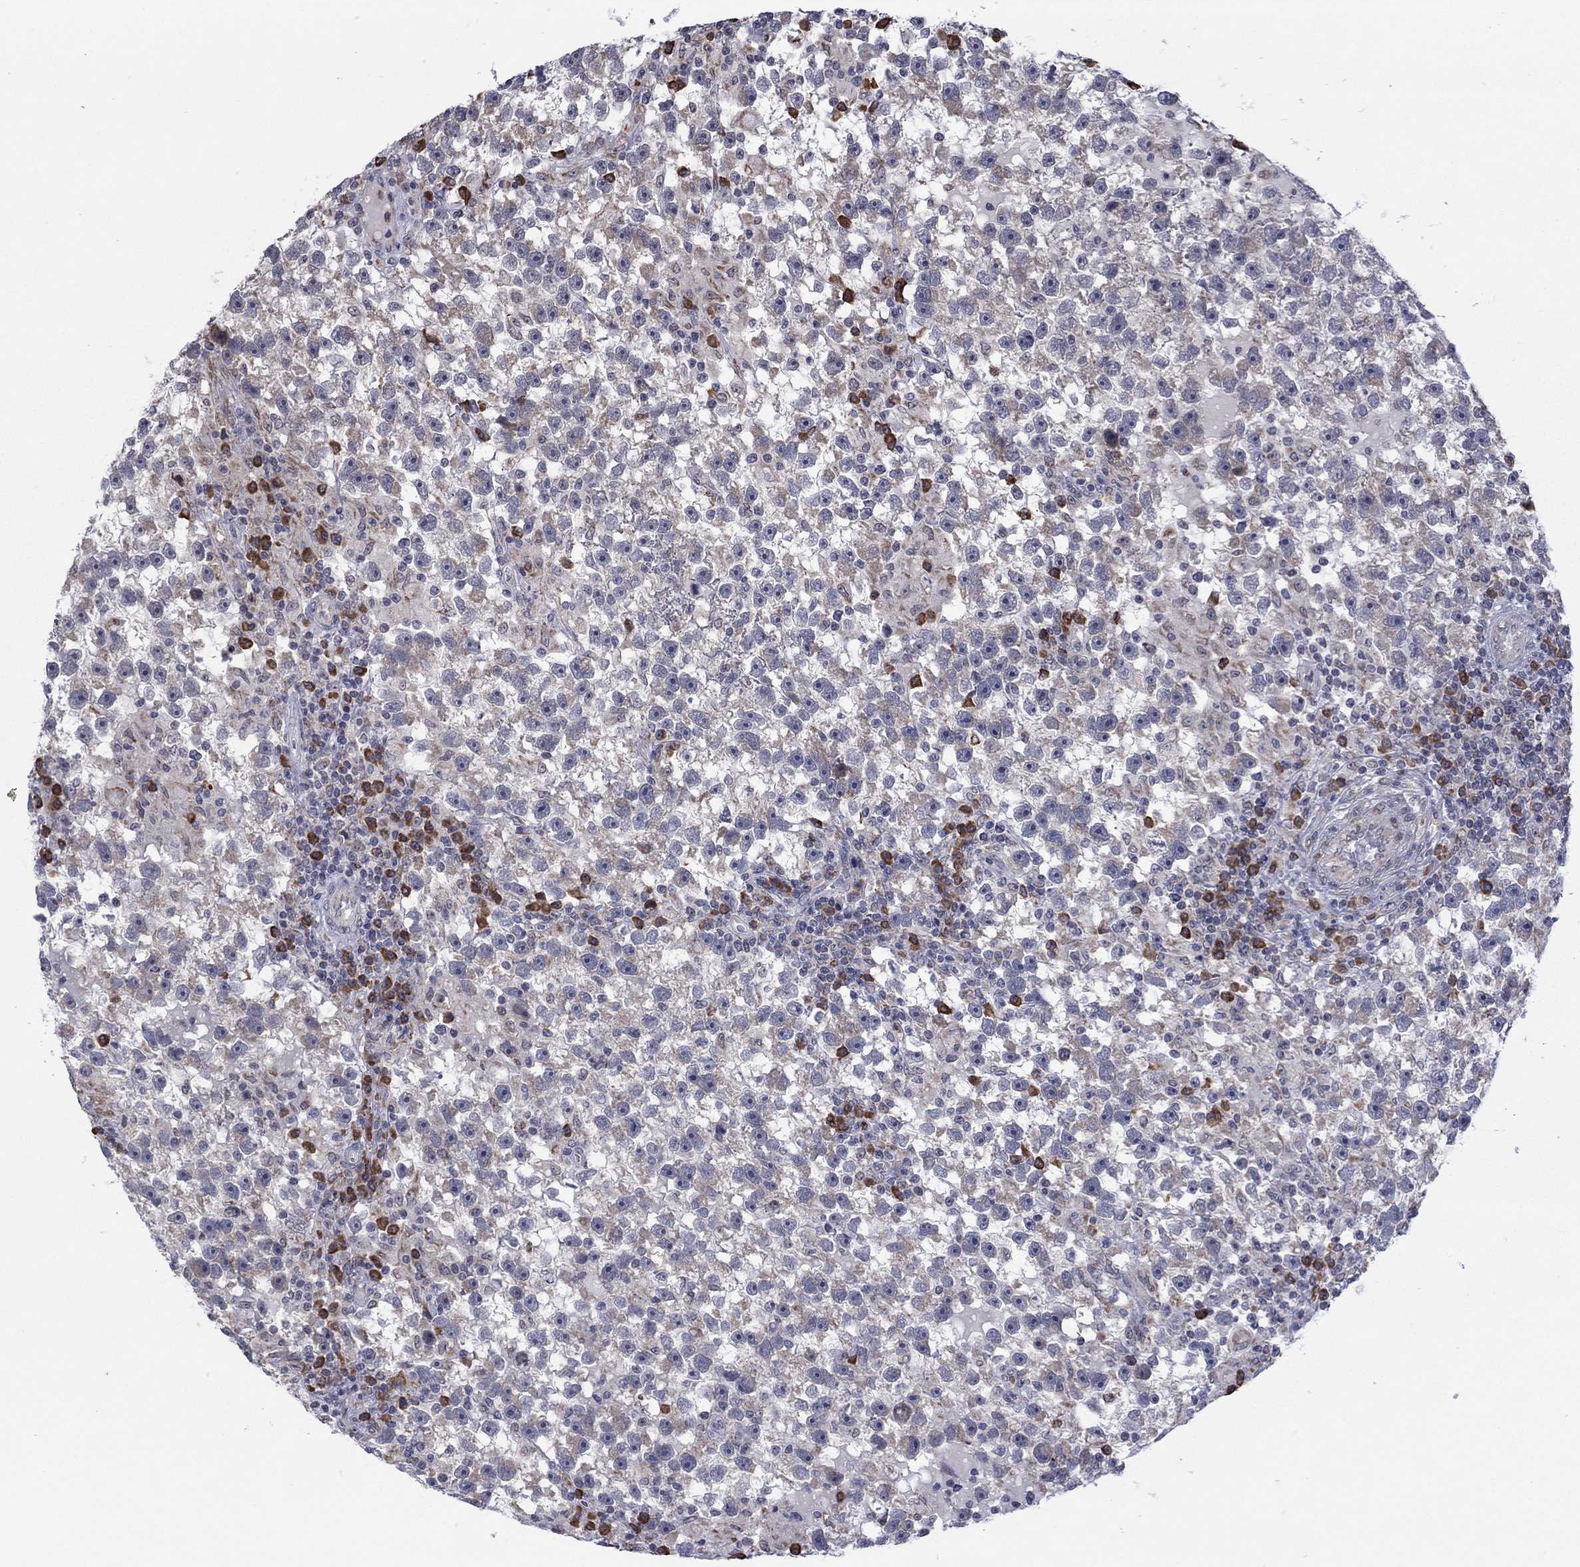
{"staining": {"intensity": "negative", "quantity": "none", "location": "none"}, "tissue": "testis cancer", "cell_type": "Tumor cells", "image_type": "cancer", "snomed": [{"axis": "morphology", "description": "Seminoma, NOS"}, {"axis": "topography", "description": "Testis"}], "caption": "Photomicrograph shows no significant protein expression in tumor cells of testis cancer.", "gene": "MTRFR", "patient": {"sex": "male", "age": 47}}